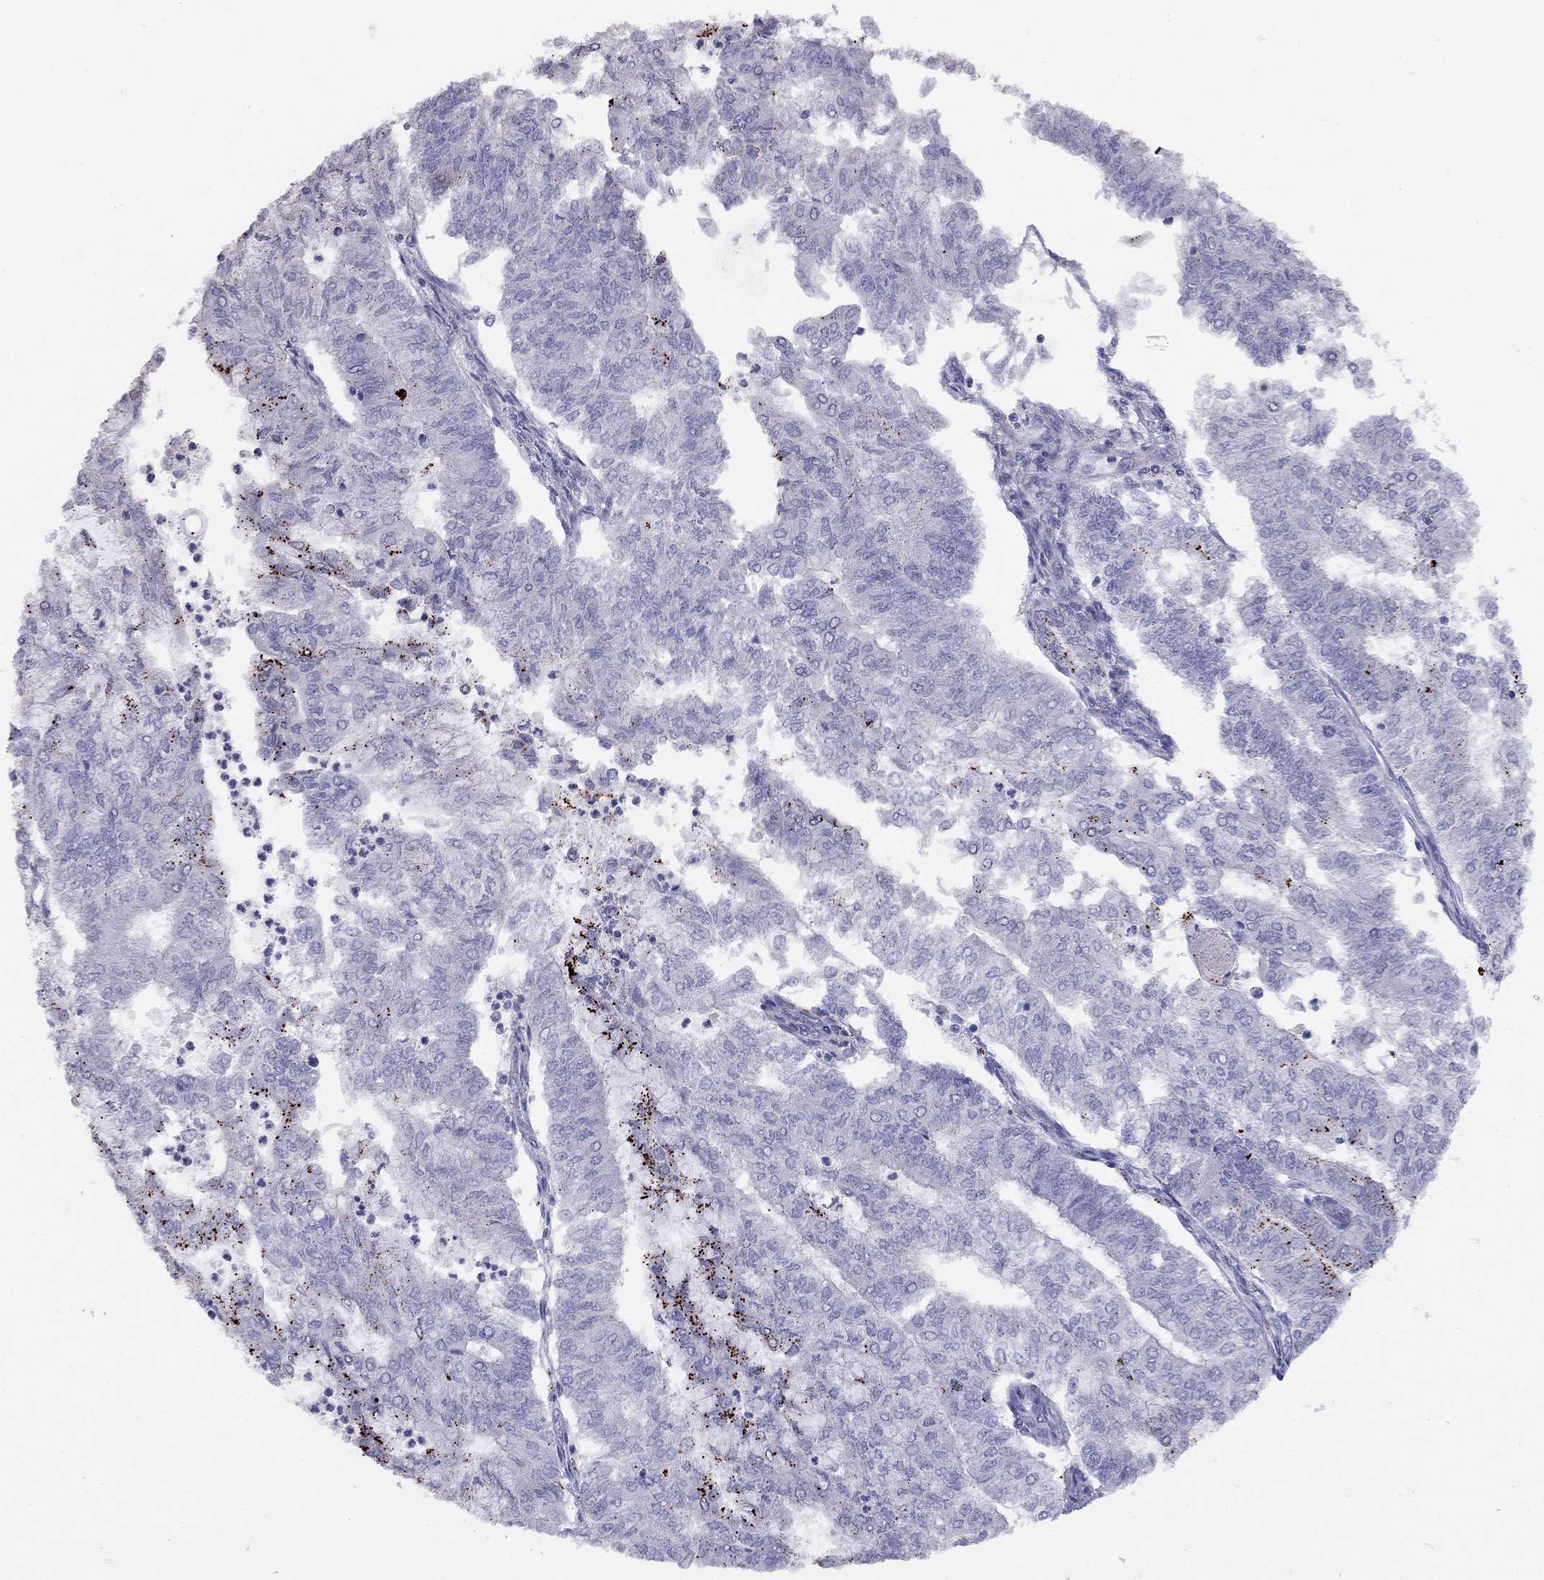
{"staining": {"intensity": "negative", "quantity": "none", "location": "none"}, "tissue": "endometrial cancer", "cell_type": "Tumor cells", "image_type": "cancer", "snomed": [{"axis": "morphology", "description": "Adenocarcinoma, NOS"}, {"axis": "topography", "description": "Endometrium"}], "caption": "High power microscopy photomicrograph of an immunohistochemistry (IHC) image of adenocarcinoma (endometrial), revealing no significant positivity in tumor cells. (Brightfield microscopy of DAB IHC at high magnification).", "gene": "MAGEB4", "patient": {"sex": "female", "age": 59}}